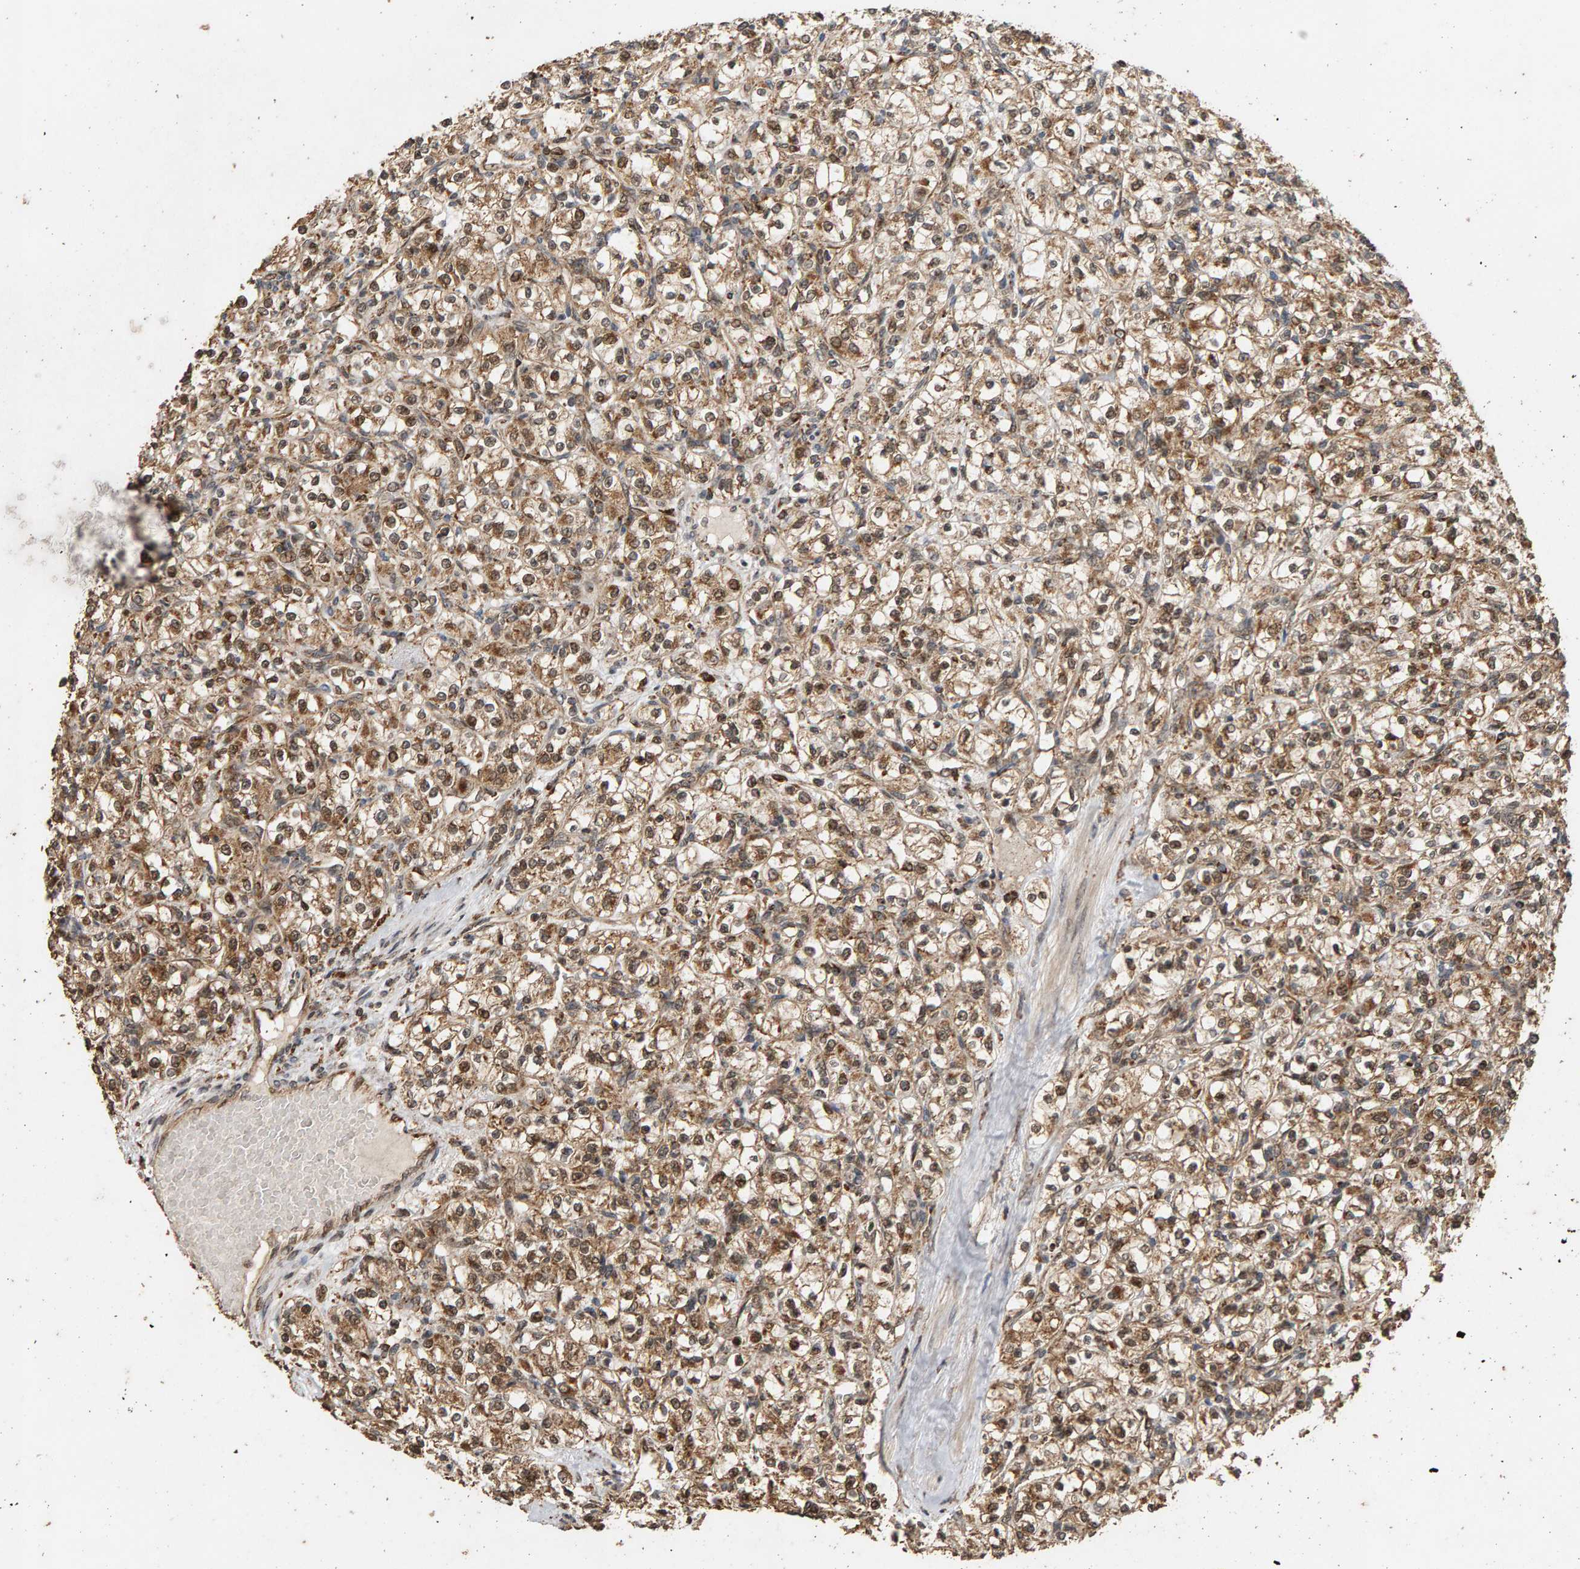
{"staining": {"intensity": "moderate", "quantity": ">75%", "location": "cytoplasmic/membranous,nuclear"}, "tissue": "renal cancer", "cell_type": "Tumor cells", "image_type": "cancer", "snomed": [{"axis": "morphology", "description": "Adenocarcinoma, NOS"}, {"axis": "topography", "description": "Kidney"}], "caption": "Protein analysis of renal cancer (adenocarcinoma) tissue reveals moderate cytoplasmic/membranous and nuclear expression in about >75% of tumor cells. (DAB IHC with brightfield microscopy, high magnification).", "gene": "GSTK1", "patient": {"sex": "male", "age": 77}}